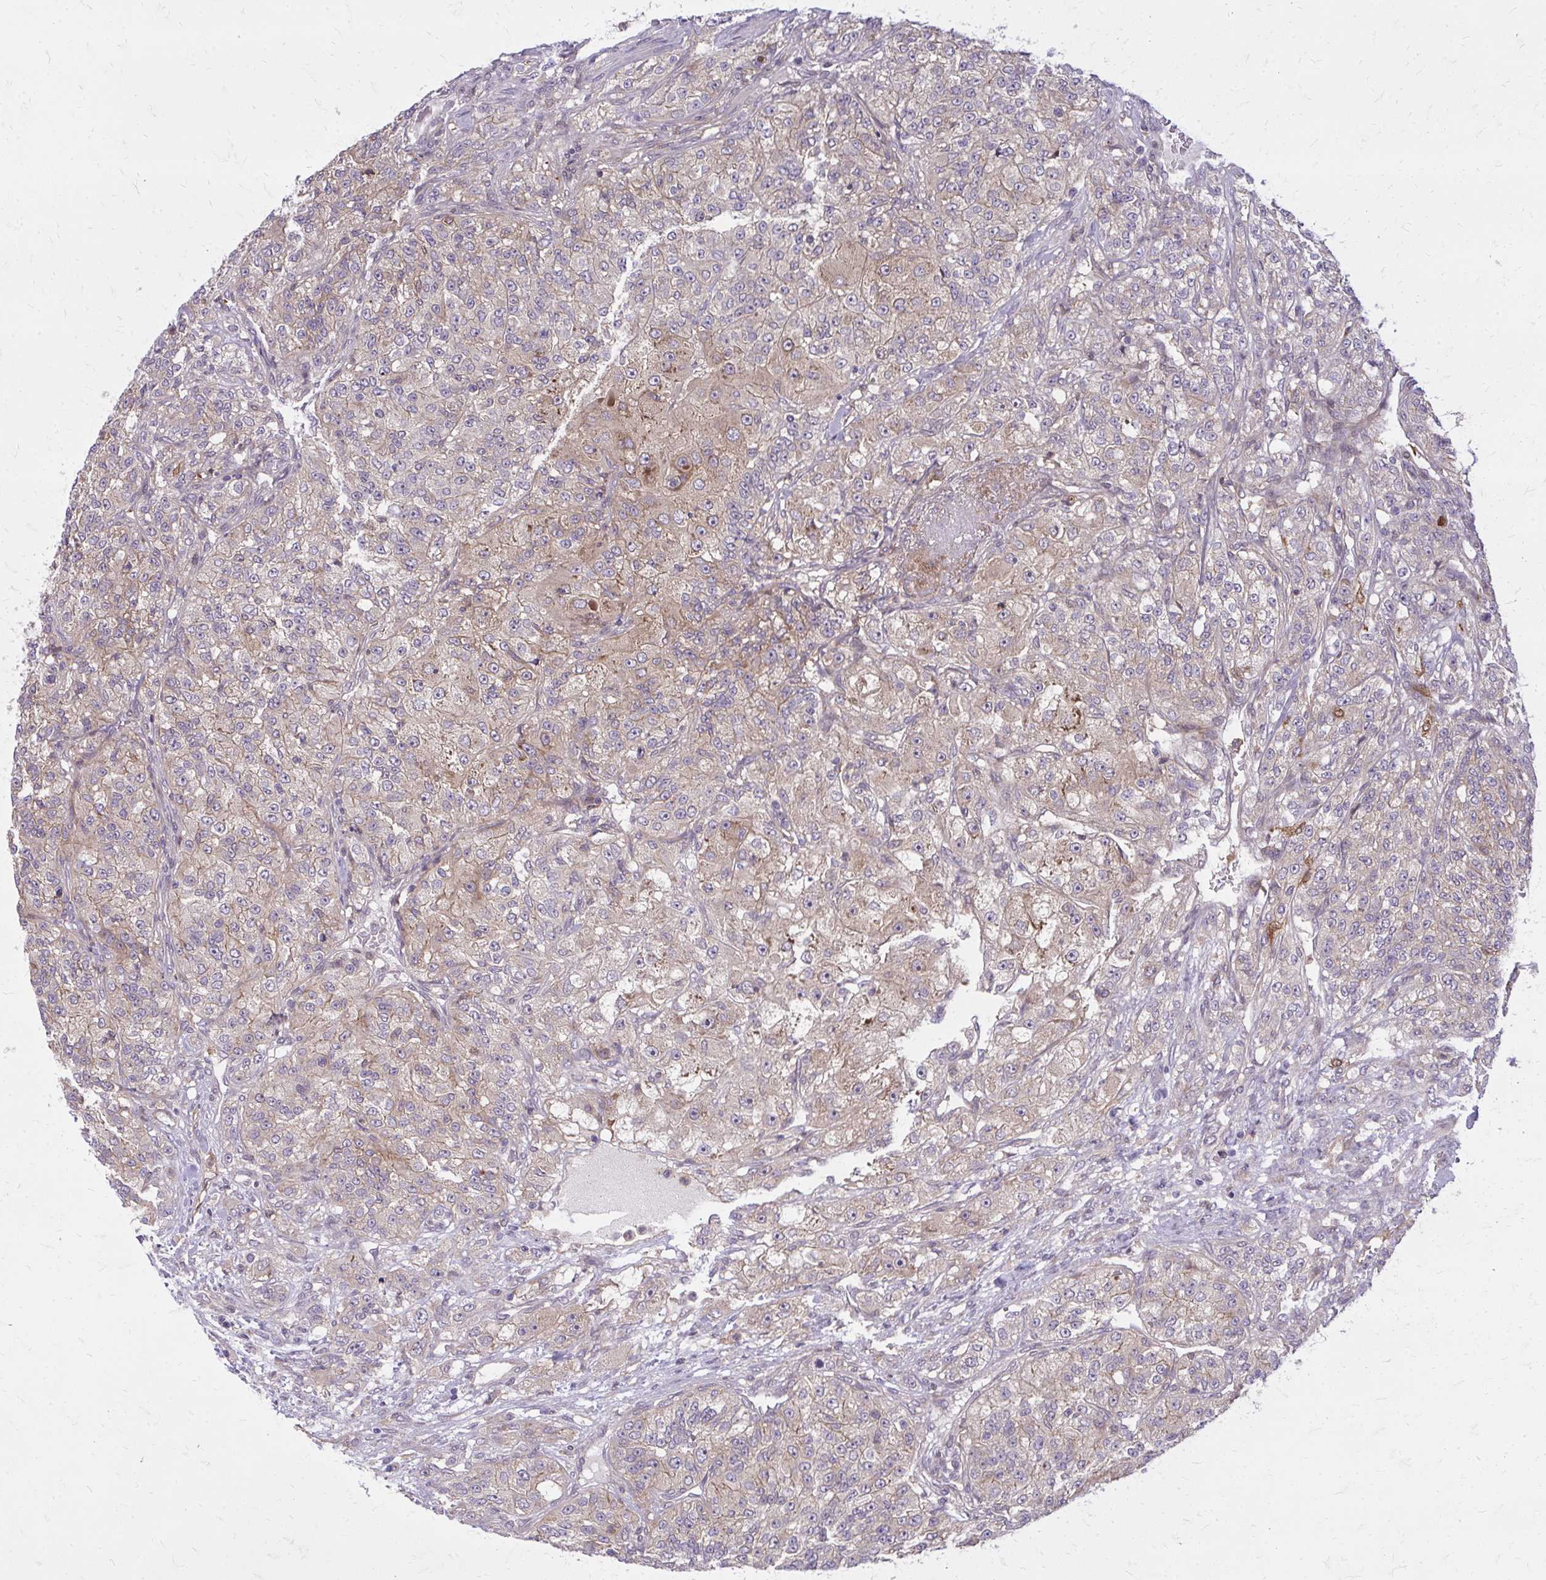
{"staining": {"intensity": "weak", "quantity": "25%-75%", "location": "cytoplasmic/membranous"}, "tissue": "renal cancer", "cell_type": "Tumor cells", "image_type": "cancer", "snomed": [{"axis": "morphology", "description": "Adenocarcinoma, NOS"}, {"axis": "topography", "description": "Kidney"}], "caption": "There is low levels of weak cytoplasmic/membranous staining in tumor cells of renal adenocarcinoma, as demonstrated by immunohistochemical staining (brown color).", "gene": "OXNAD1", "patient": {"sex": "female", "age": 63}}